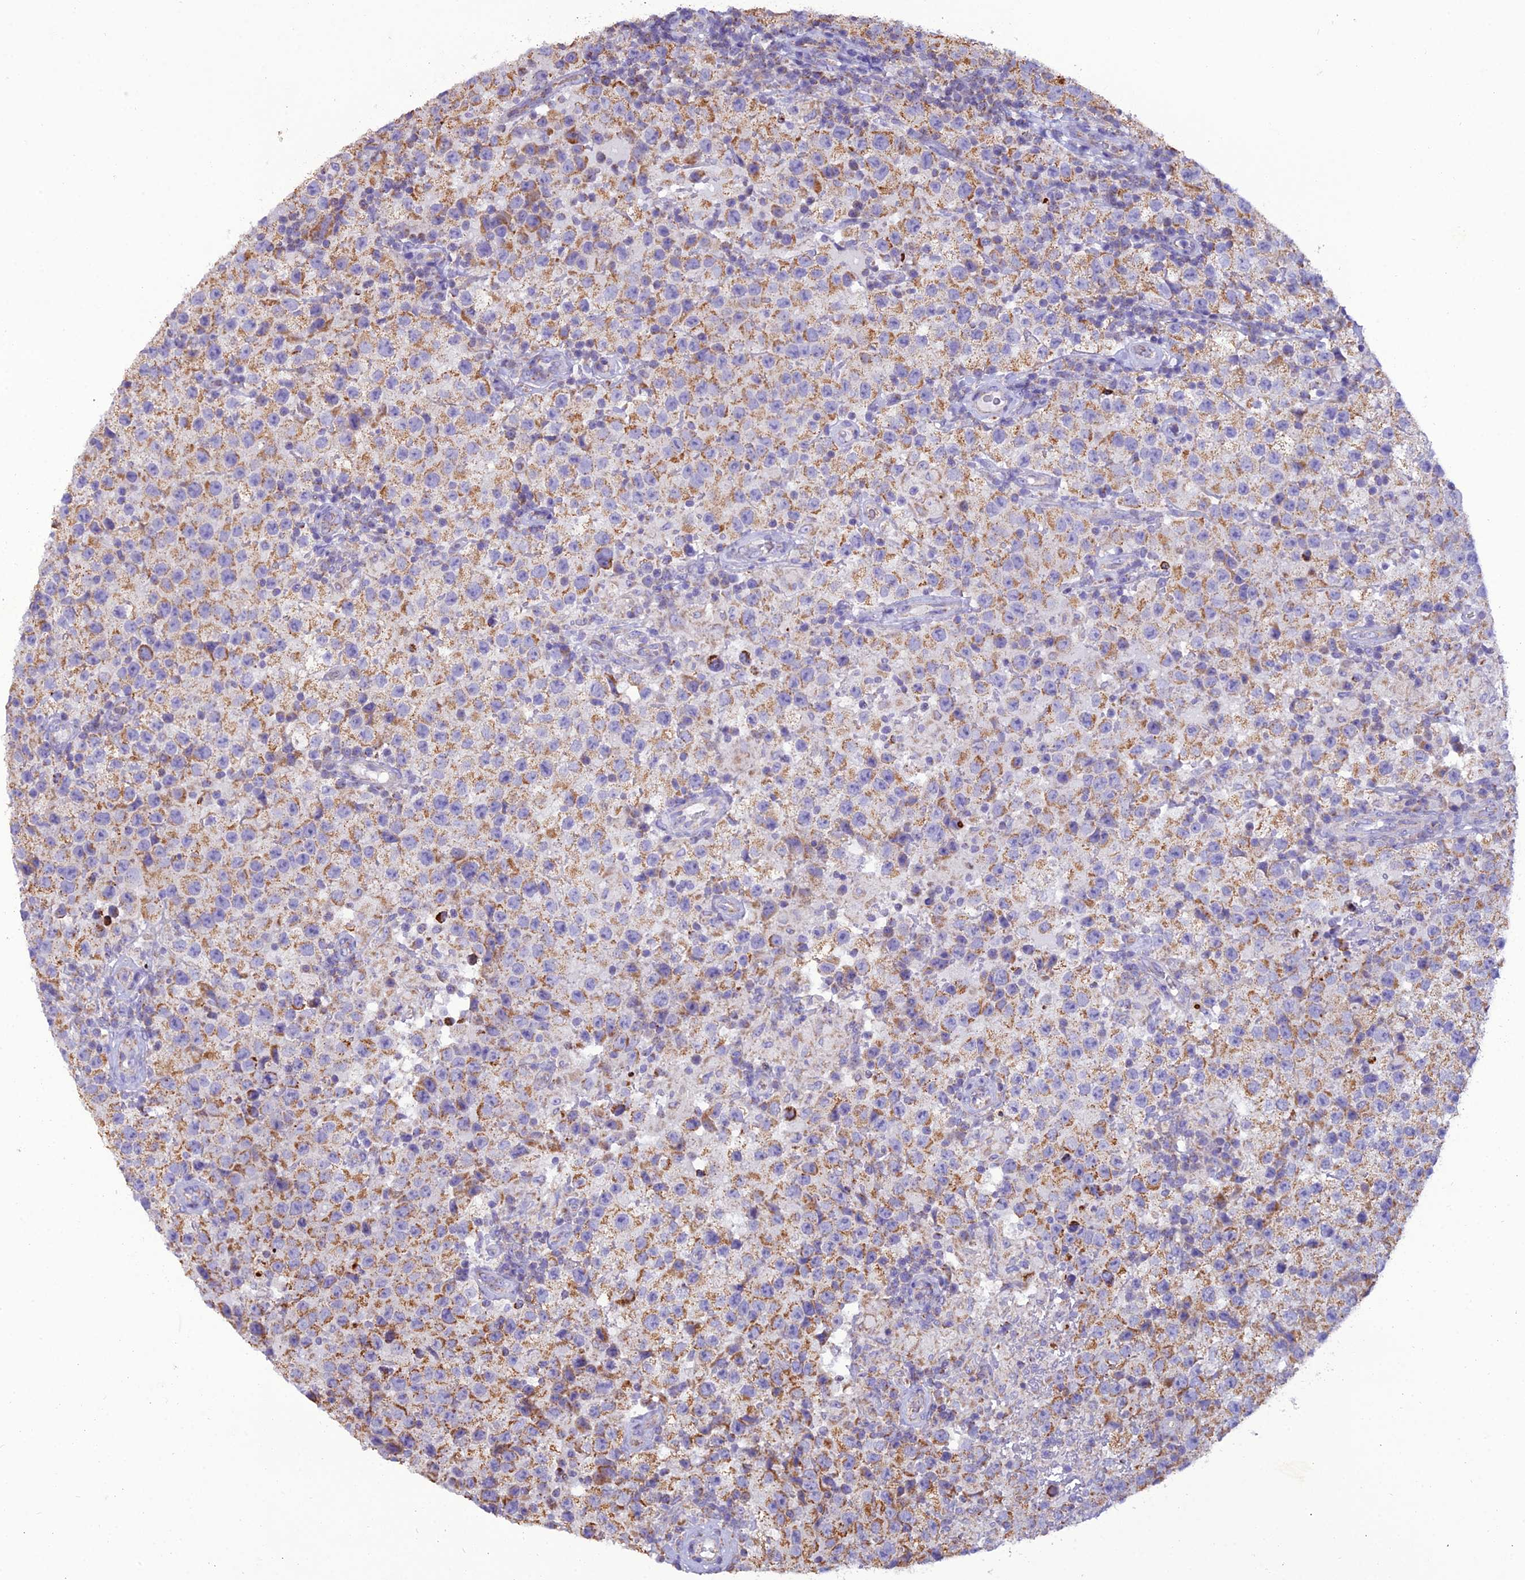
{"staining": {"intensity": "moderate", "quantity": ">75%", "location": "cytoplasmic/membranous"}, "tissue": "testis cancer", "cell_type": "Tumor cells", "image_type": "cancer", "snomed": [{"axis": "morphology", "description": "Seminoma, NOS"}, {"axis": "morphology", "description": "Carcinoma, Embryonal, NOS"}, {"axis": "topography", "description": "Testis"}], "caption": "An immunohistochemistry photomicrograph of neoplastic tissue is shown. Protein staining in brown highlights moderate cytoplasmic/membranous positivity in testis cancer (seminoma) within tumor cells. (IHC, brightfield microscopy, high magnification).", "gene": "GPD1", "patient": {"sex": "male", "age": 41}}